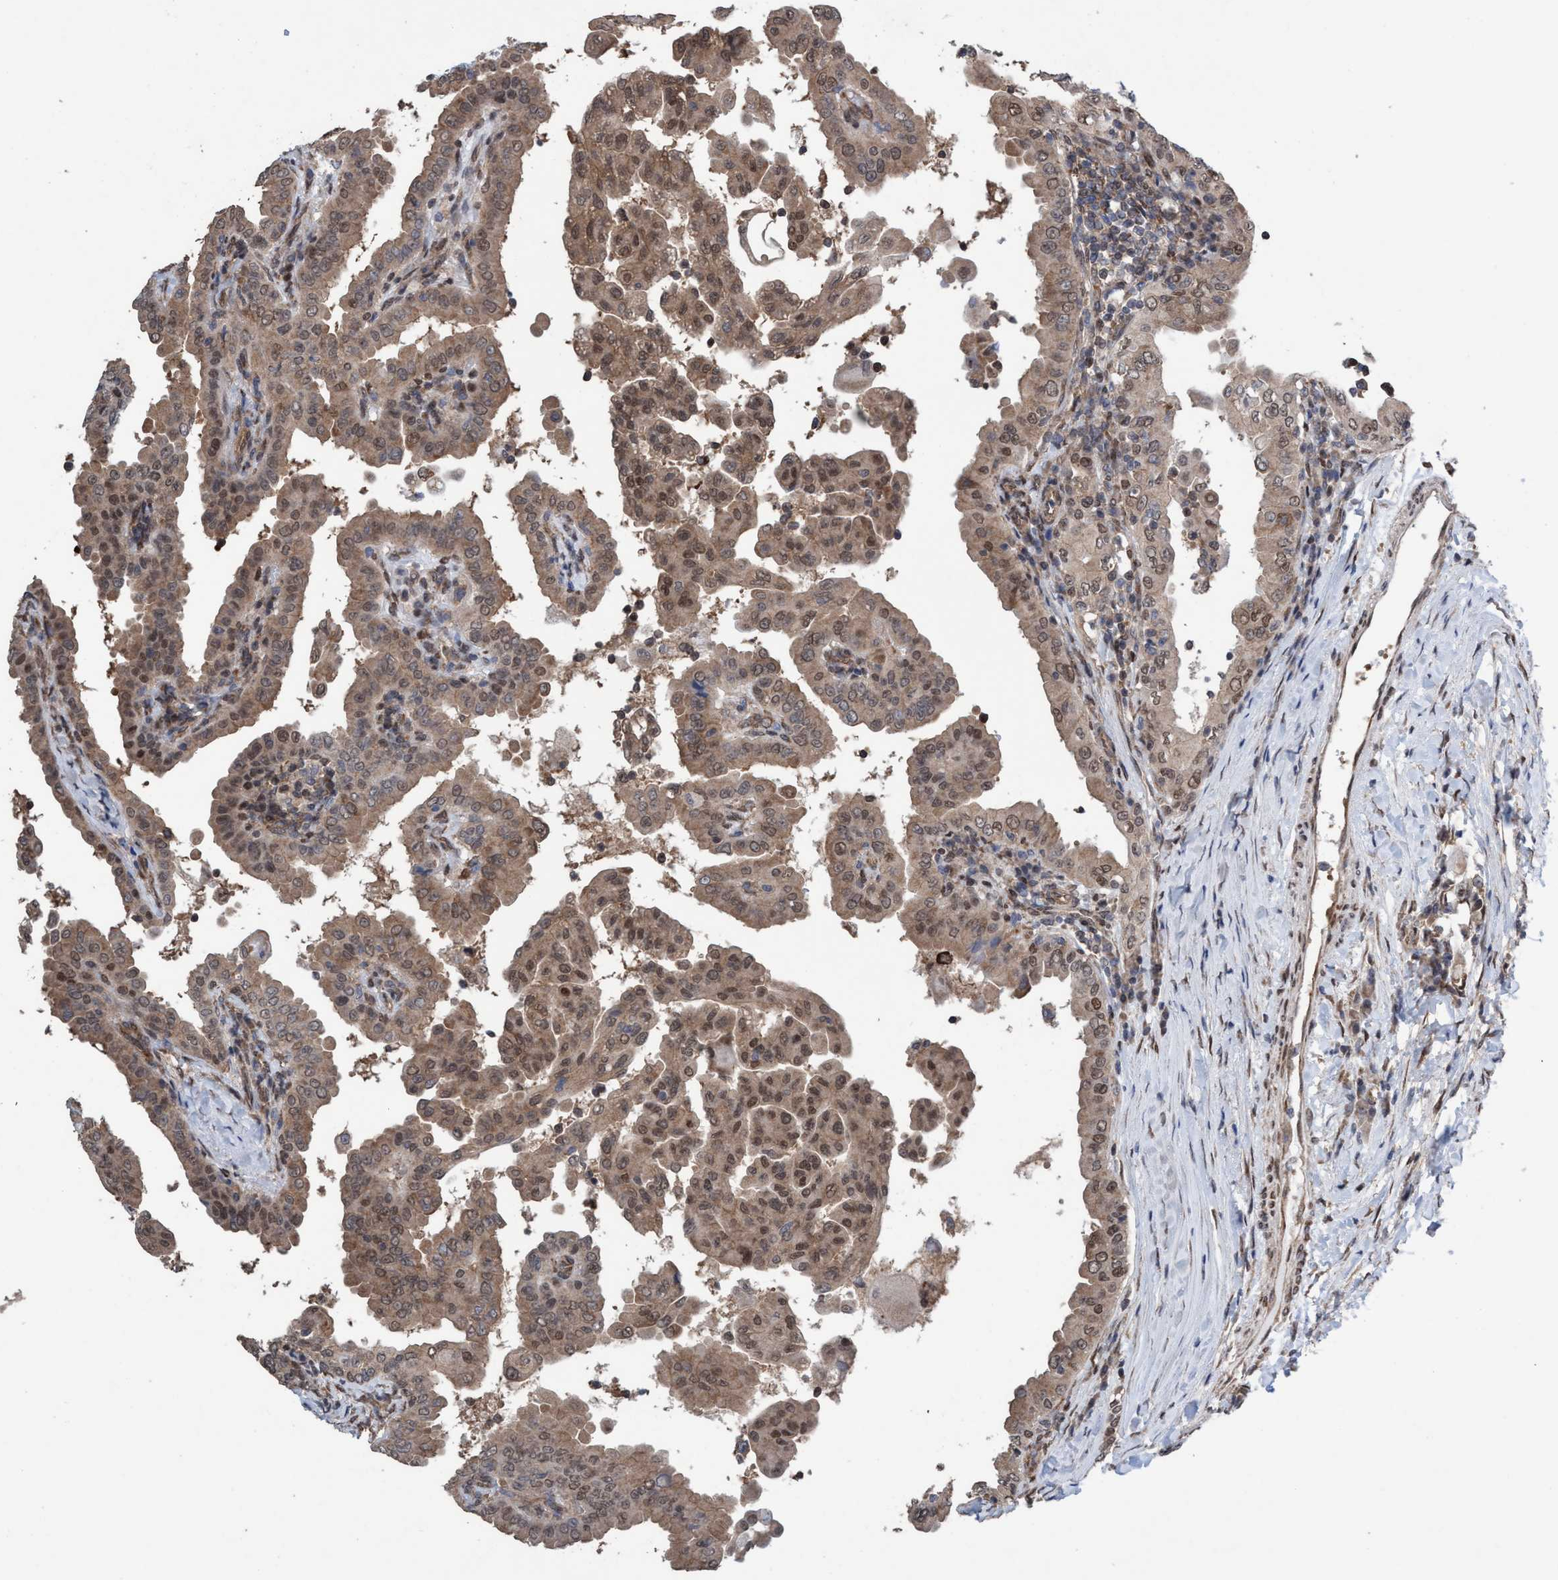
{"staining": {"intensity": "moderate", "quantity": ">75%", "location": "cytoplasmic/membranous,nuclear"}, "tissue": "thyroid cancer", "cell_type": "Tumor cells", "image_type": "cancer", "snomed": [{"axis": "morphology", "description": "Papillary adenocarcinoma, NOS"}, {"axis": "topography", "description": "Thyroid gland"}], "caption": "Brown immunohistochemical staining in thyroid cancer displays moderate cytoplasmic/membranous and nuclear positivity in approximately >75% of tumor cells. (Stains: DAB (3,3'-diaminobenzidine) in brown, nuclei in blue, Microscopy: brightfield microscopy at high magnification).", "gene": "METAP2", "patient": {"sex": "male", "age": 33}}